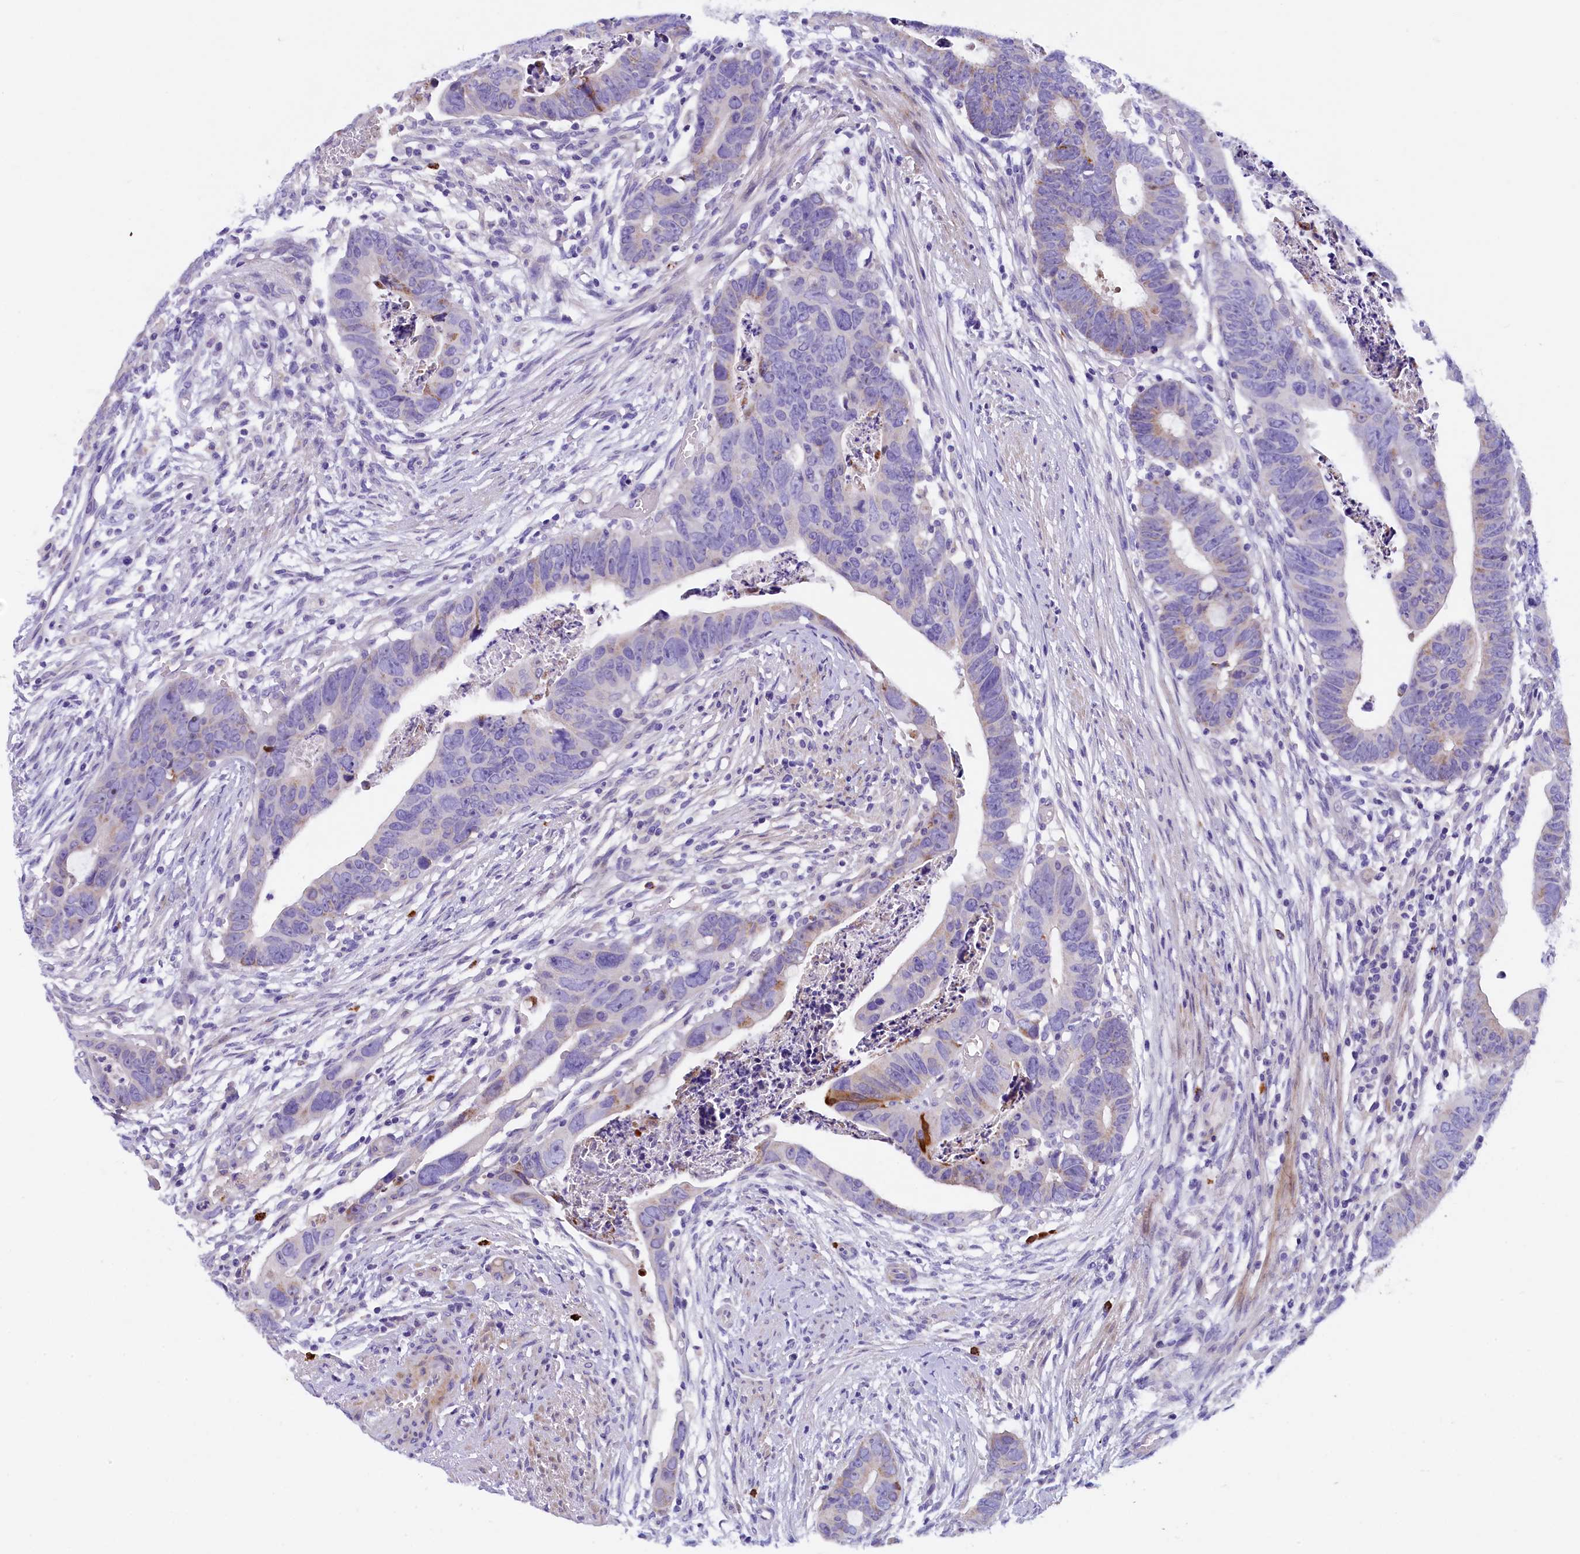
{"staining": {"intensity": "strong", "quantity": "<25%", "location": "cytoplasmic/membranous"}, "tissue": "colorectal cancer", "cell_type": "Tumor cells", "image_type": "cancer", "snomed": [{"axis": "morphology", "description": "Adenocarcinoma, NOS"}, {"axis": "topography", "description": "Rectum"}], "caption": "The histopathology image exhibits staining of colorectal adenocarcinoma, revealing strong cytoplasmic/membranous protein expression (brown color) within tumor cells.", "gene": "RTTN", "patient": {"sex": "female", "age": 65}}